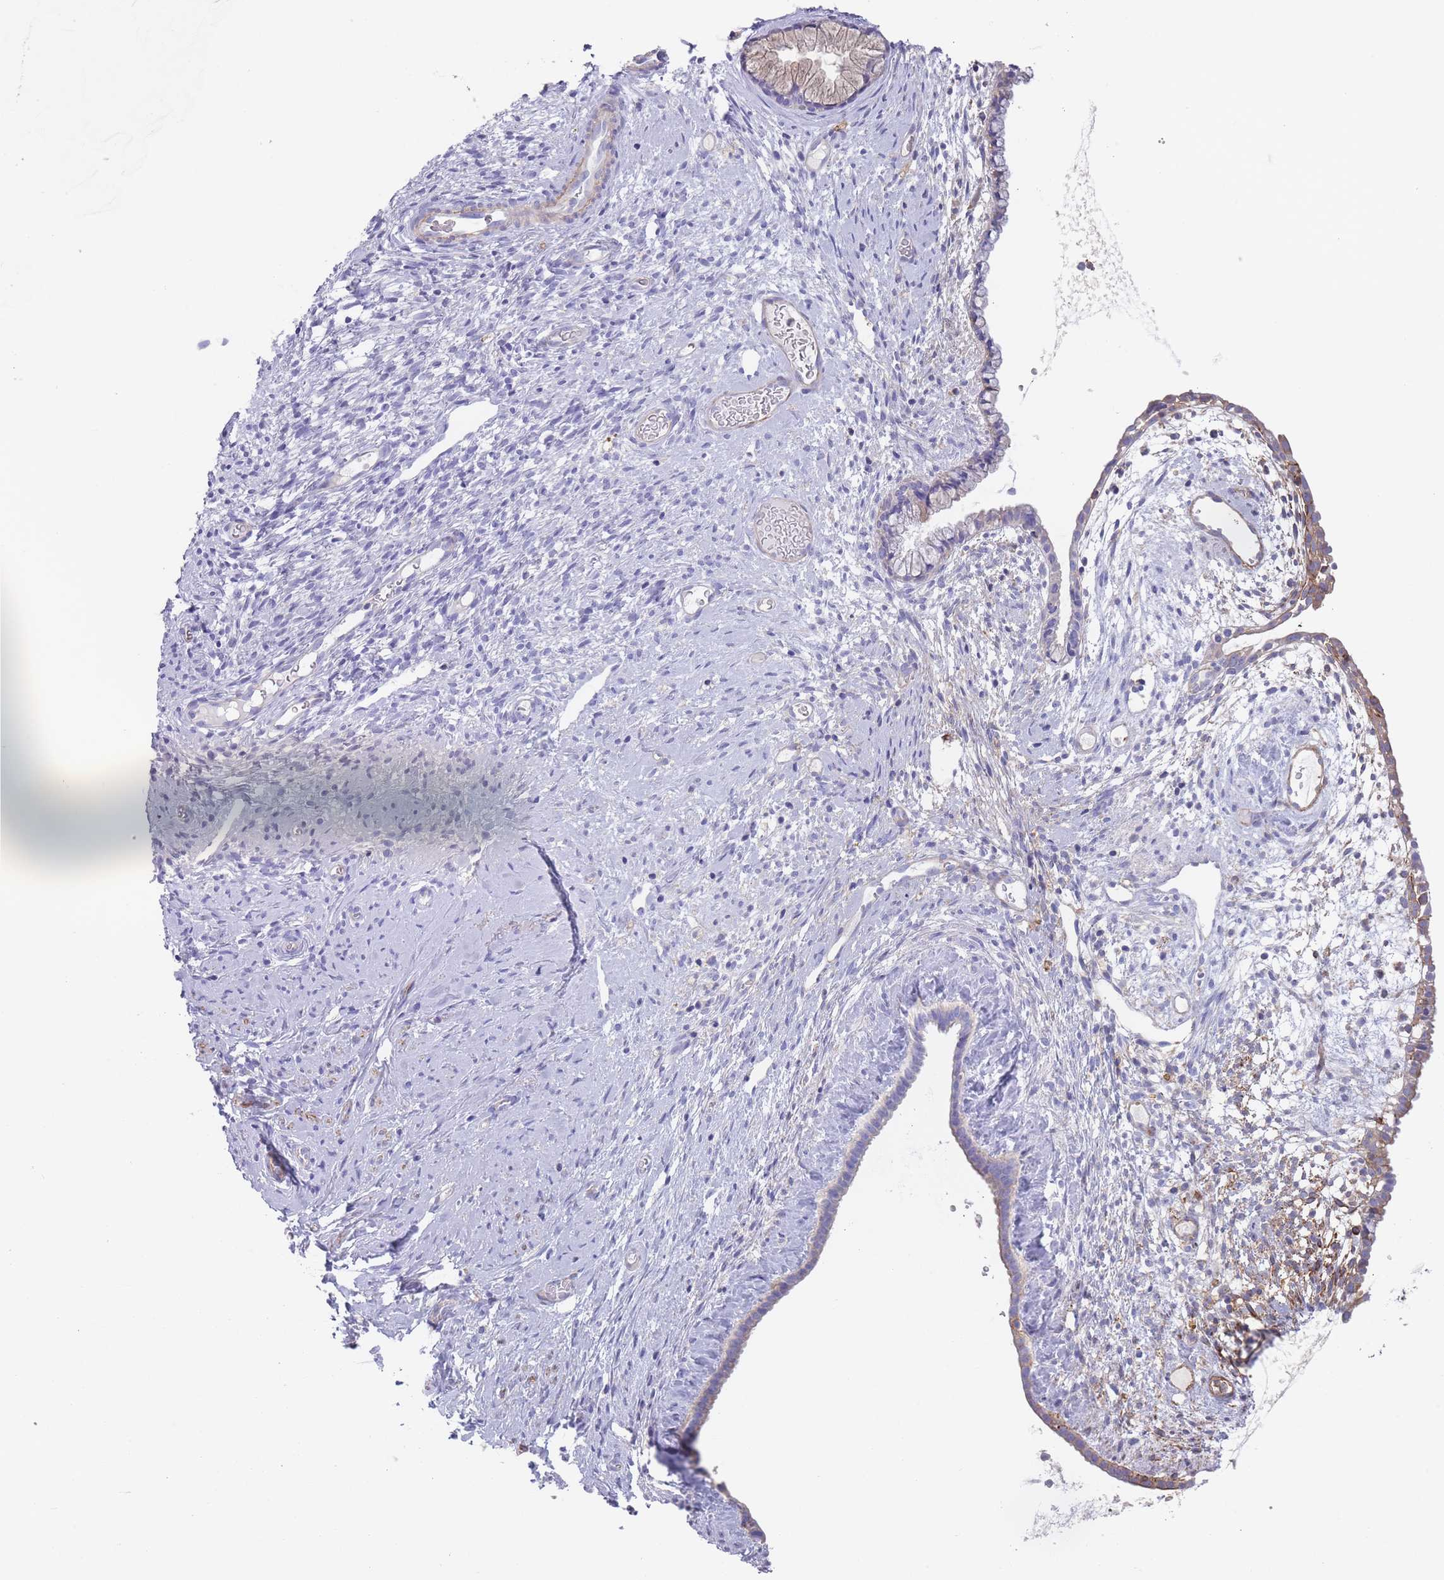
{"staining": {"intensity": "weak", "quantity": "<25%", "location": "cytoplasmic/membranous"}, "tissue": "cervix", "cell_type": "Glandular cells", "image_type": "normal", "snomed": [{"axis": "morphology", "description": "Normal tissue, NOS"}, {"axis": "topography", "description": "Cervix"}], "caption": "Photomicrograph shows no significant protein expression in glandular cells of unremarkable cervix. The staining was performed using DAB to visualize the protein expression in brown, while the nuclei were stained in blue with hematoxylin (Magnification: 20x).", "gene": "SCCPDH", "patient": {"sex": "female", "age": 76}}